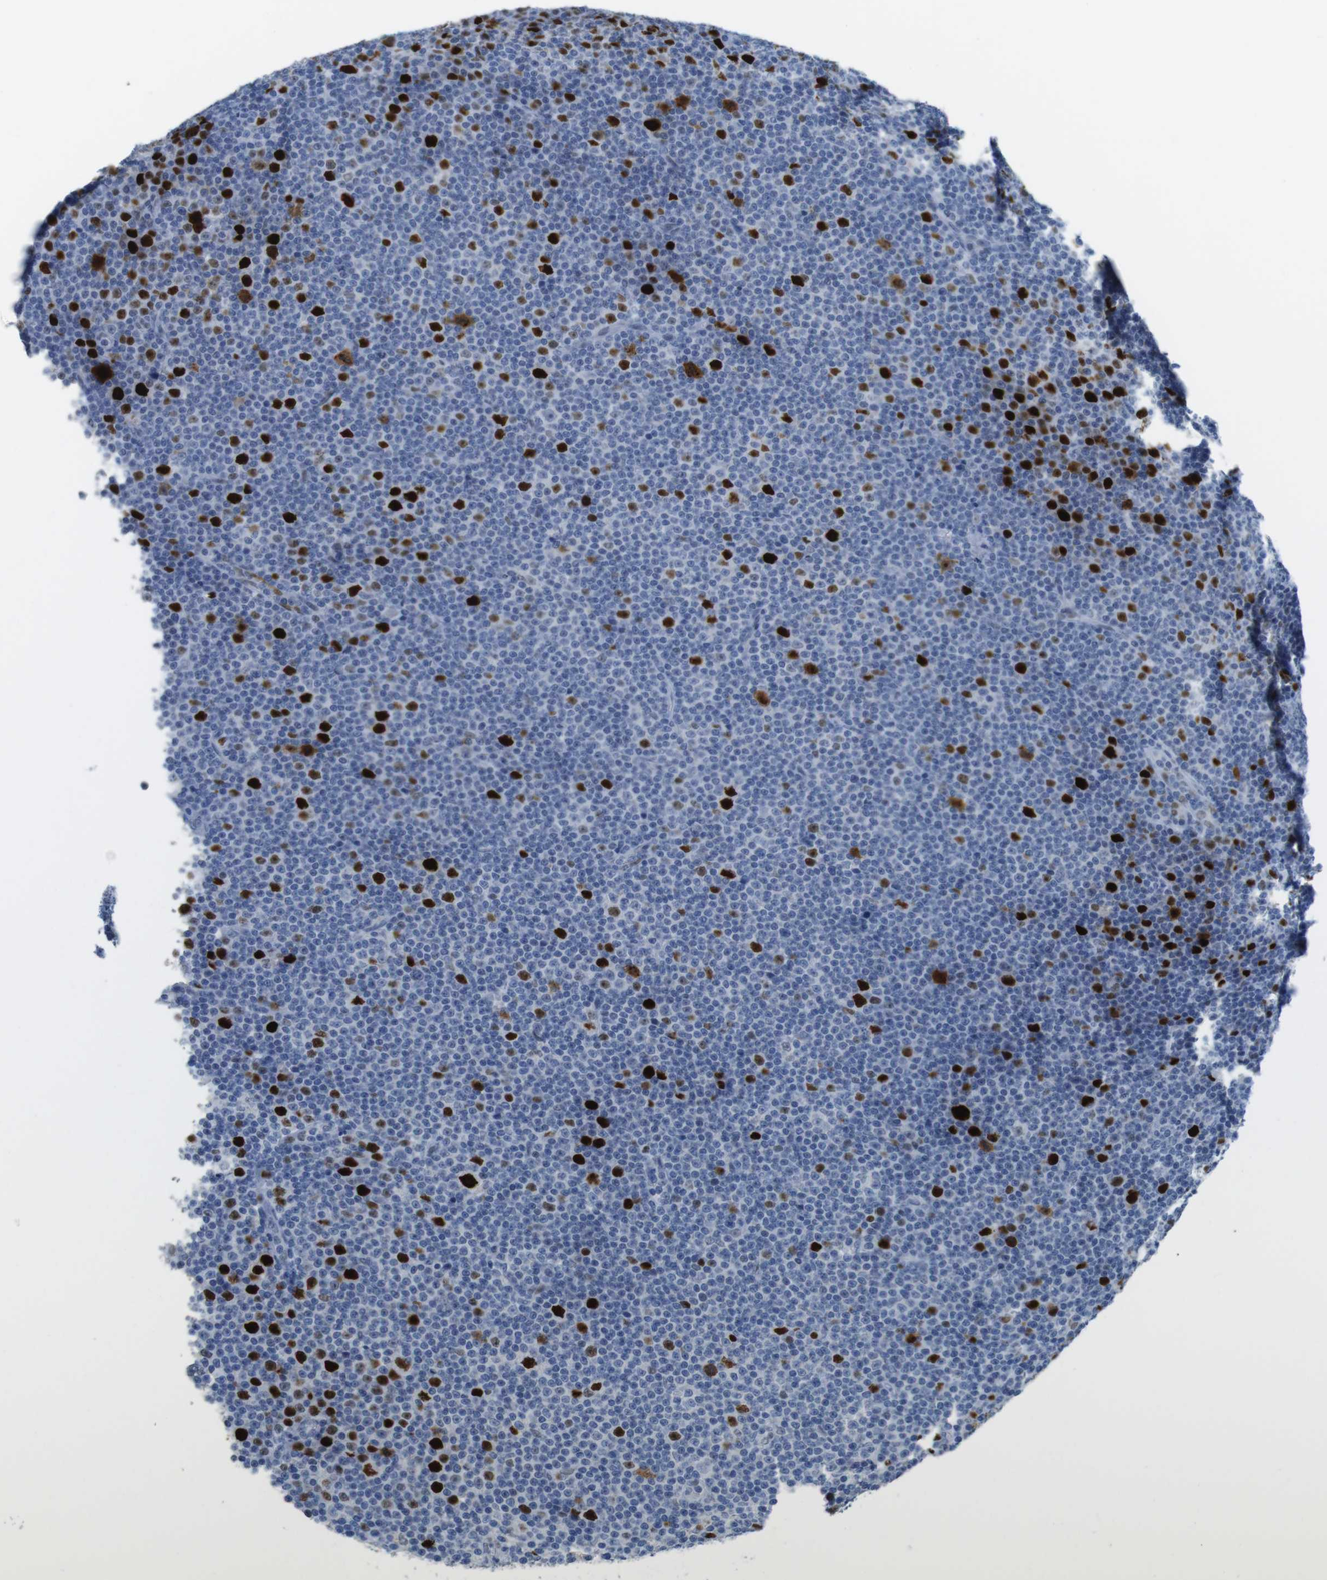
{"staining": {"intensity": "strong", "quantity": "<25%", "location": "nuclear"}, "tissue": "lymphoma", "cell_type": "Tumor cells", "image_type": "cancer", "snomed": [{"axis": "morphology", "description": "Malignant lymphoma, non-Hodgkin's type, Low grade"}, {"axis": "topography", "description": "Lymph node"}], "caption": "The immunohistochemical stain shows strong nuclear staining in tumor cells of lymphoma tissue.", "gene": "KPNA2", "patient": {"sex": "female", "age": 67}}